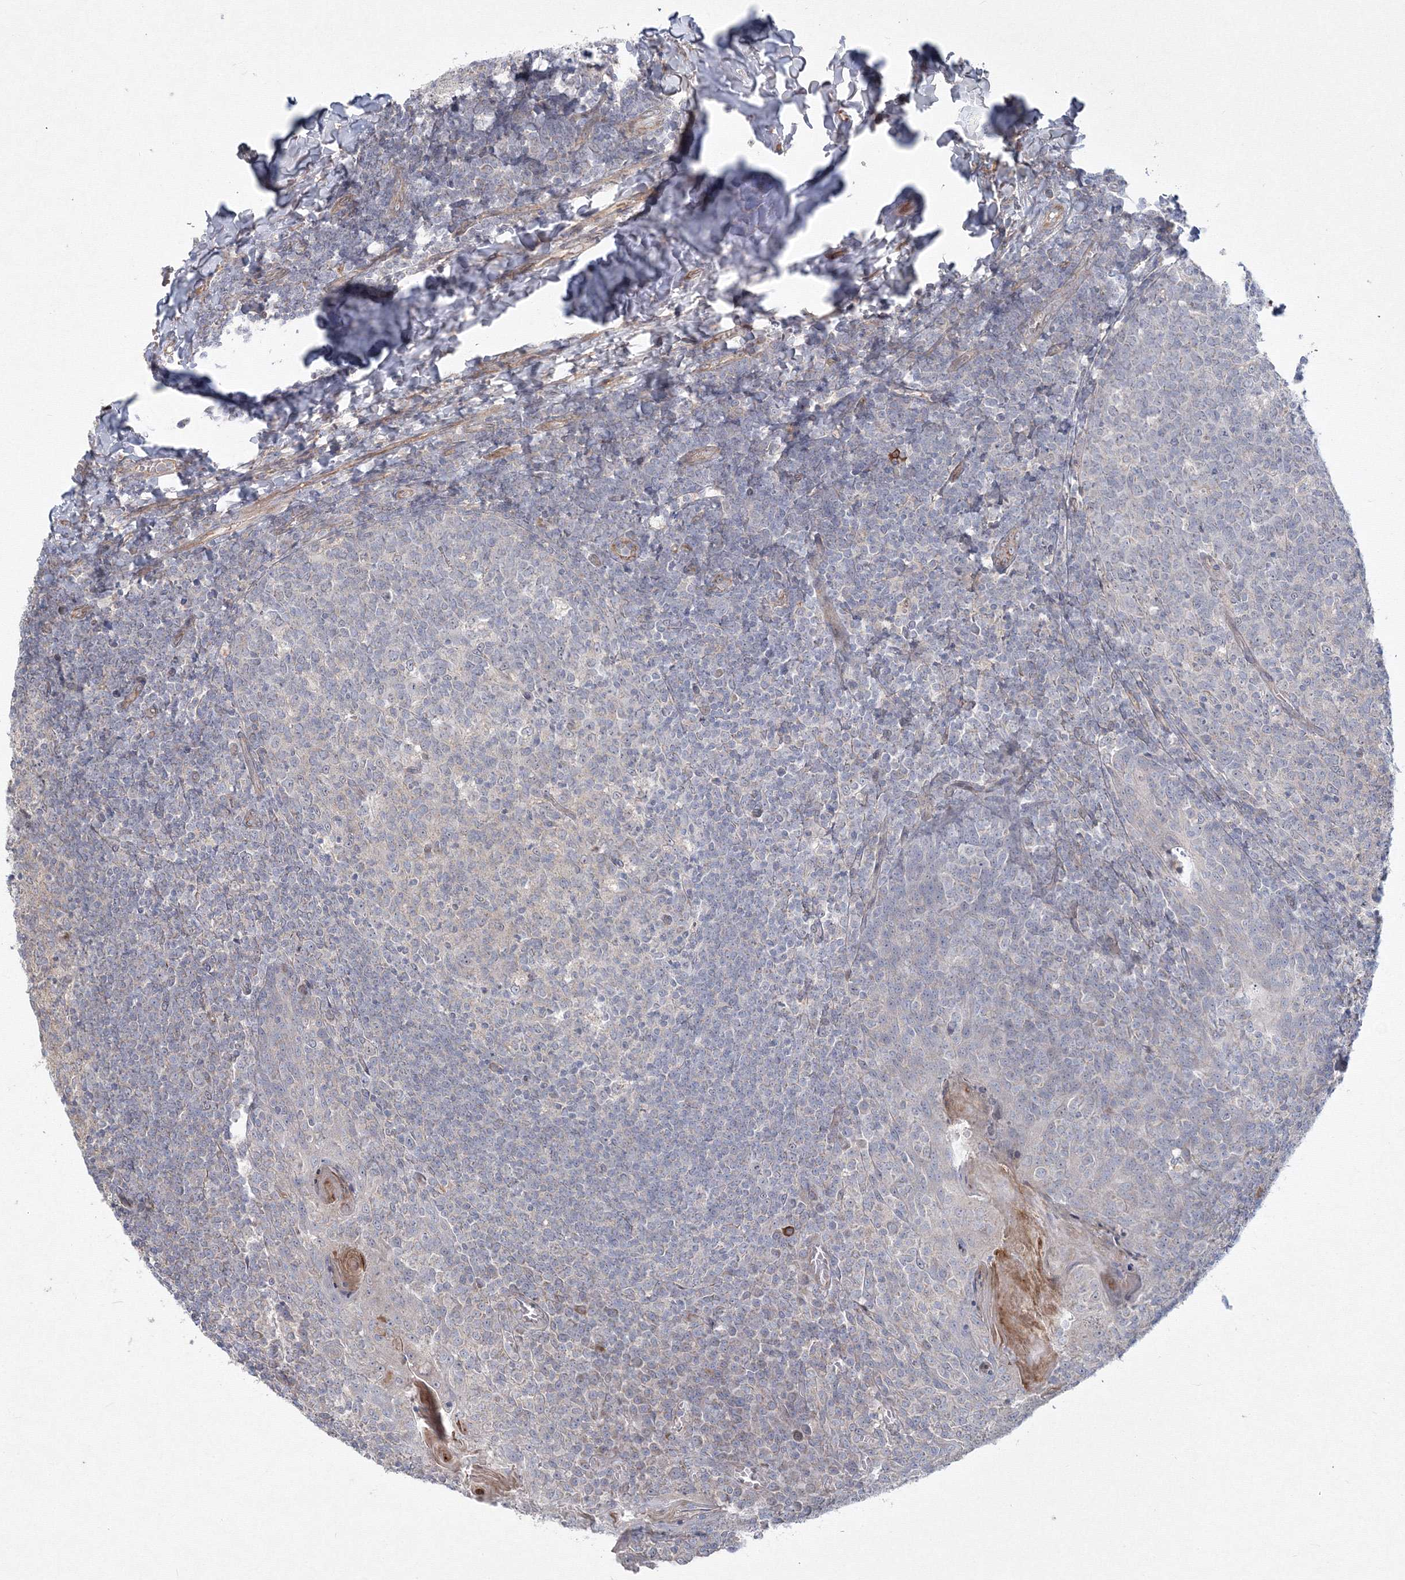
{"staining": {"intensity": "negative", "quantity": "none", "location": "none"}, "tissue": "tonsil", "cell_type": "Germinal center cells", "image_type": "normal", "snomed": [{"axis": "morphology", "description": "Normal tissue, NOS"}, {"axis": "topography", "description": "Tonsil"}], "caption": "Human tonsil stained for a protein using immunohistochemistry (IHC) demonstrates no staining in germinal center cells.", "gene": "WDR49", "patient": {"sex": "female", "age": 19}}